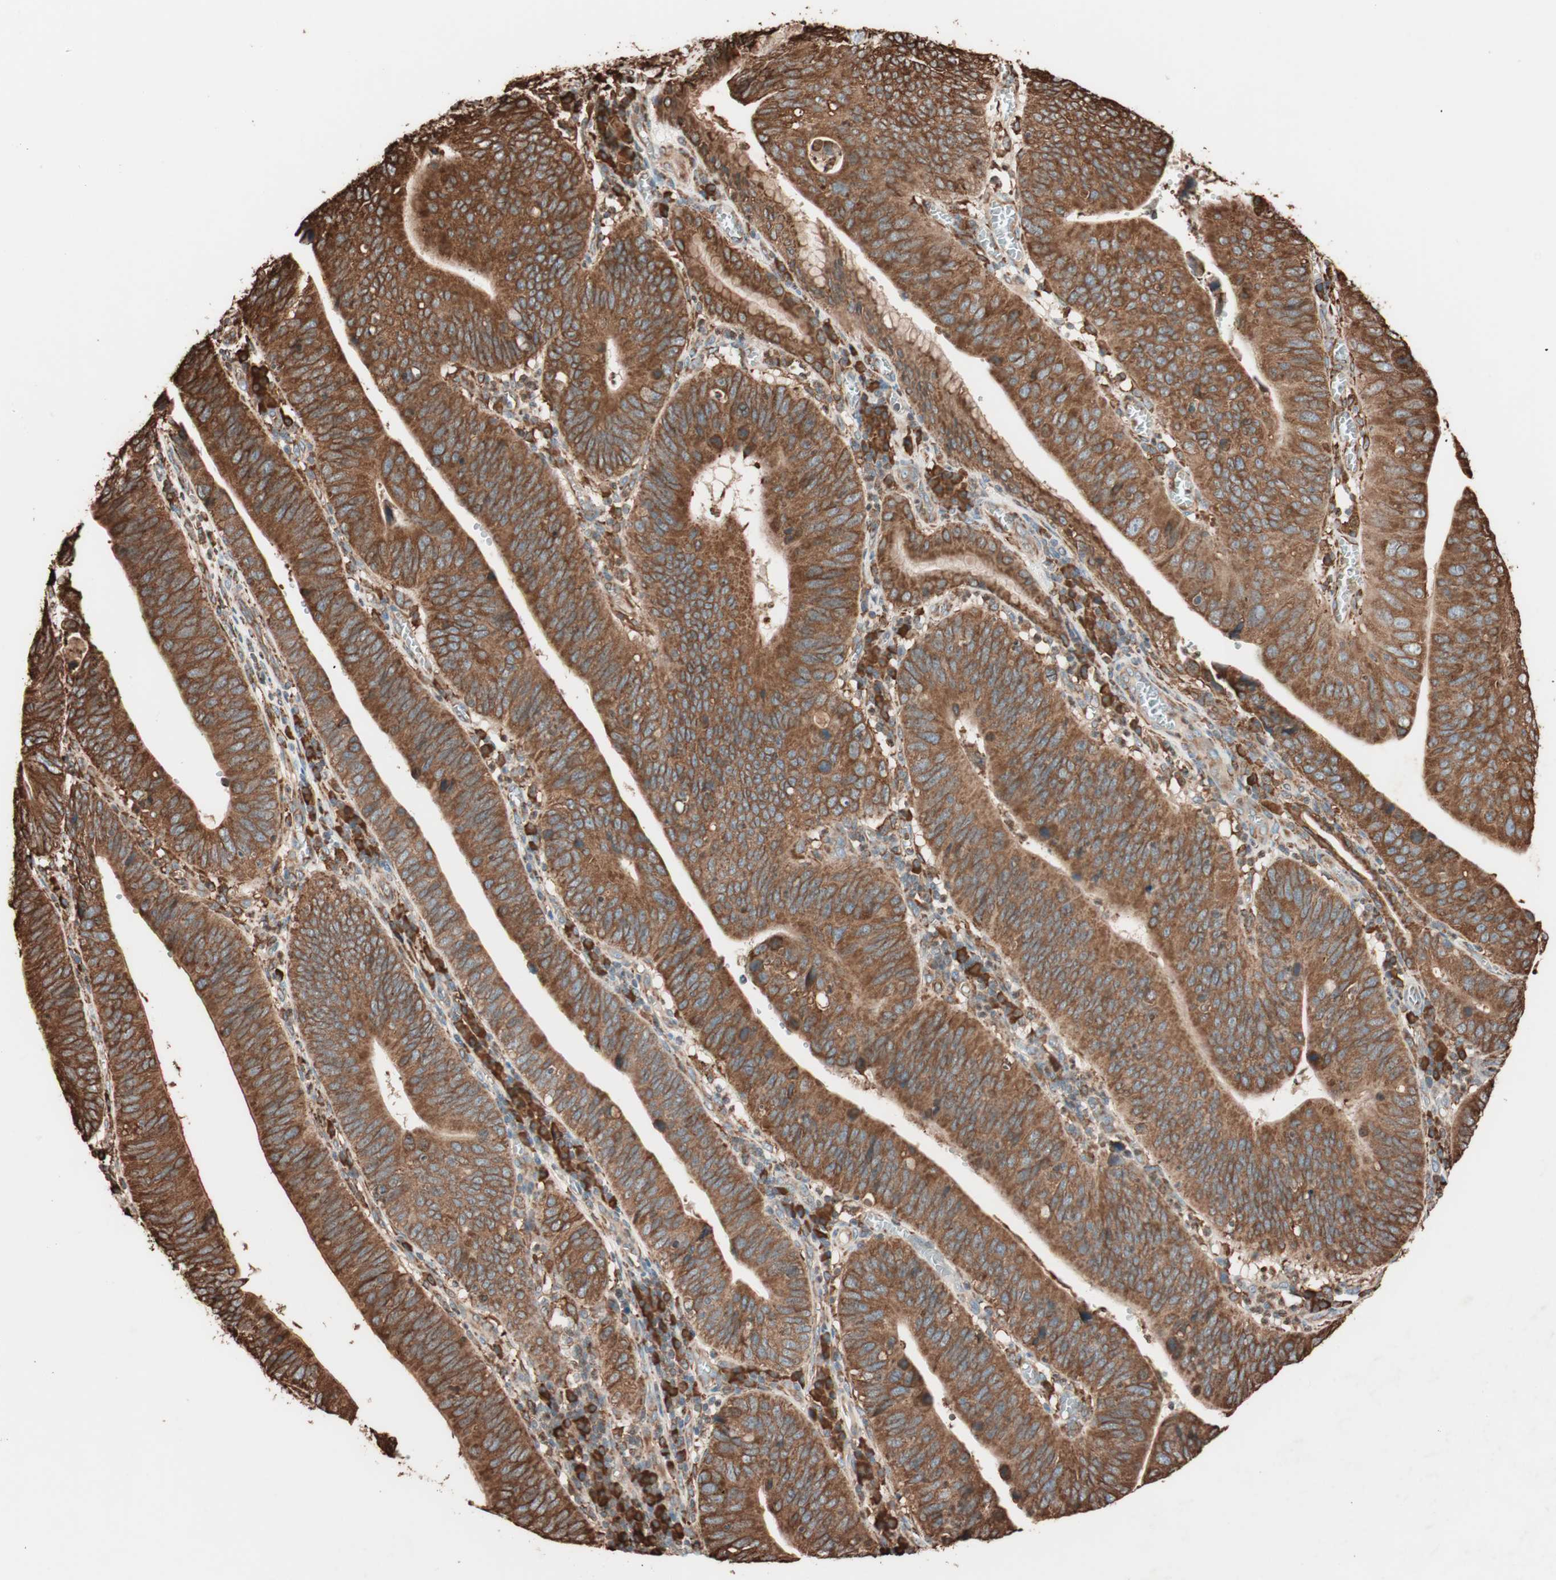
{"staining": {"intensity": "strong", "quantity": ">75%", "location": "cytoplasmic/membranous"}, "tissue": "stomach cancer", "cell_type": "Tumor cells", "image_type": "cancer", "snomed": [{"axis": "morphology", "description": "Adenocarcinoma, NOS"}, {"axis": "topography", "description": "Stomach"}], "caption": "Protein staining exhibits strong cytoplasmic/membranous positivity in approximately >75% of tumor cells in stomach adenocarcinoma. The protein of interest is shown in brown color, while the nuclei are stained blue.", "gene": "VEGFA", "patient": {"sex": "male", "age": 59}}